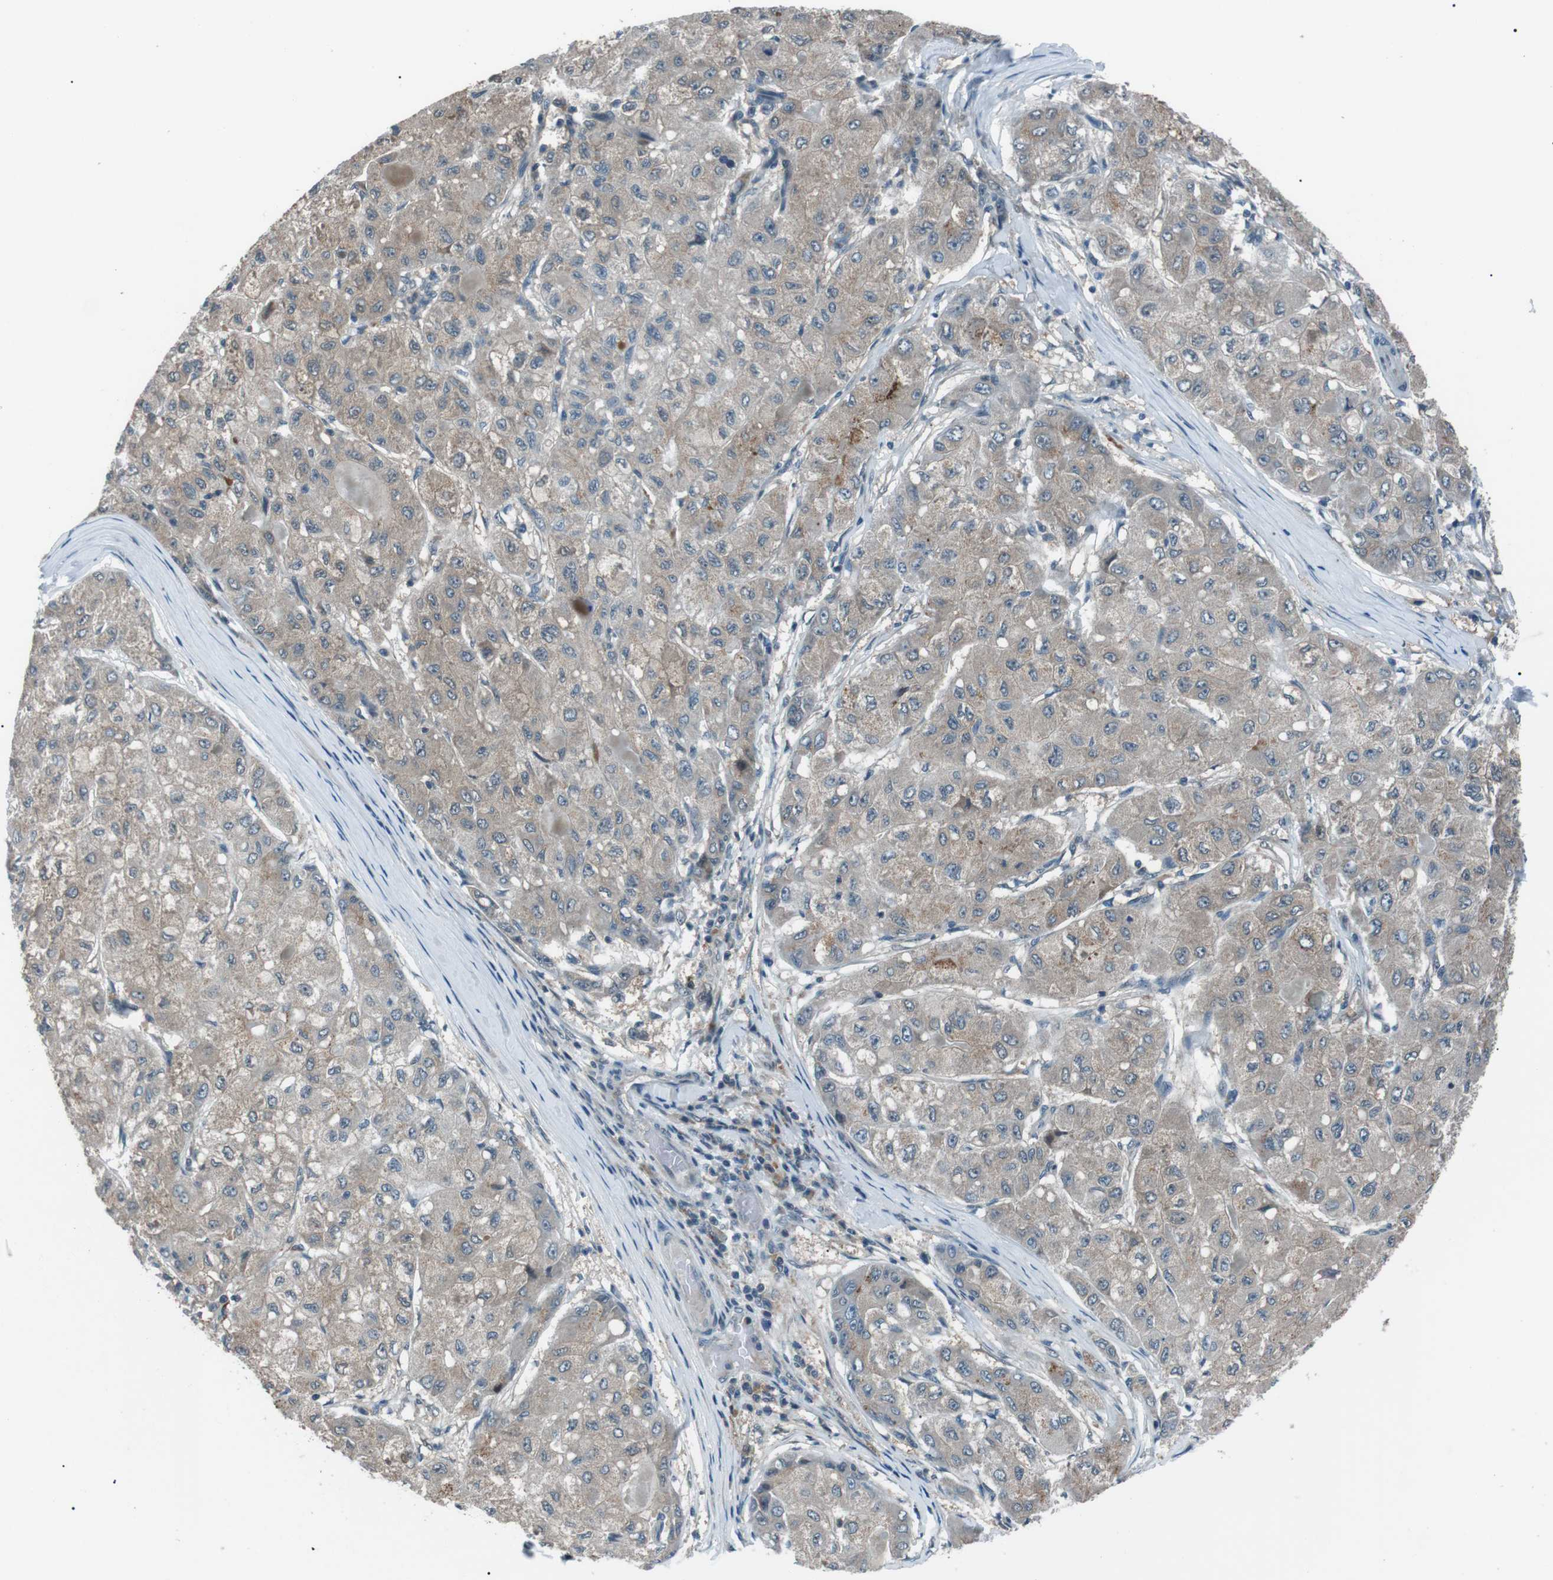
{"staining": {"intensity": "weak", "quantity": "25%-75%", "location": "cytoplasmic/membranous"}, "tissue": "liver cancer", "cell_type": "Tumor cells", "image_type": "cancer", "snomed": [{"axis": "morphology", "description": "Carcinoma, Hepatocellular, NOS"}, {"axis": "topography", "description": "Liver"}], "caption": "Hepatocellular carcinoma (liver) stained with immunohistochemistry shows weak cytoplasmic/membranous staining in about 25%-75% of tumor cells.", "gene": "LRIG2", "patient": {"sex": "male", "age": 80}}